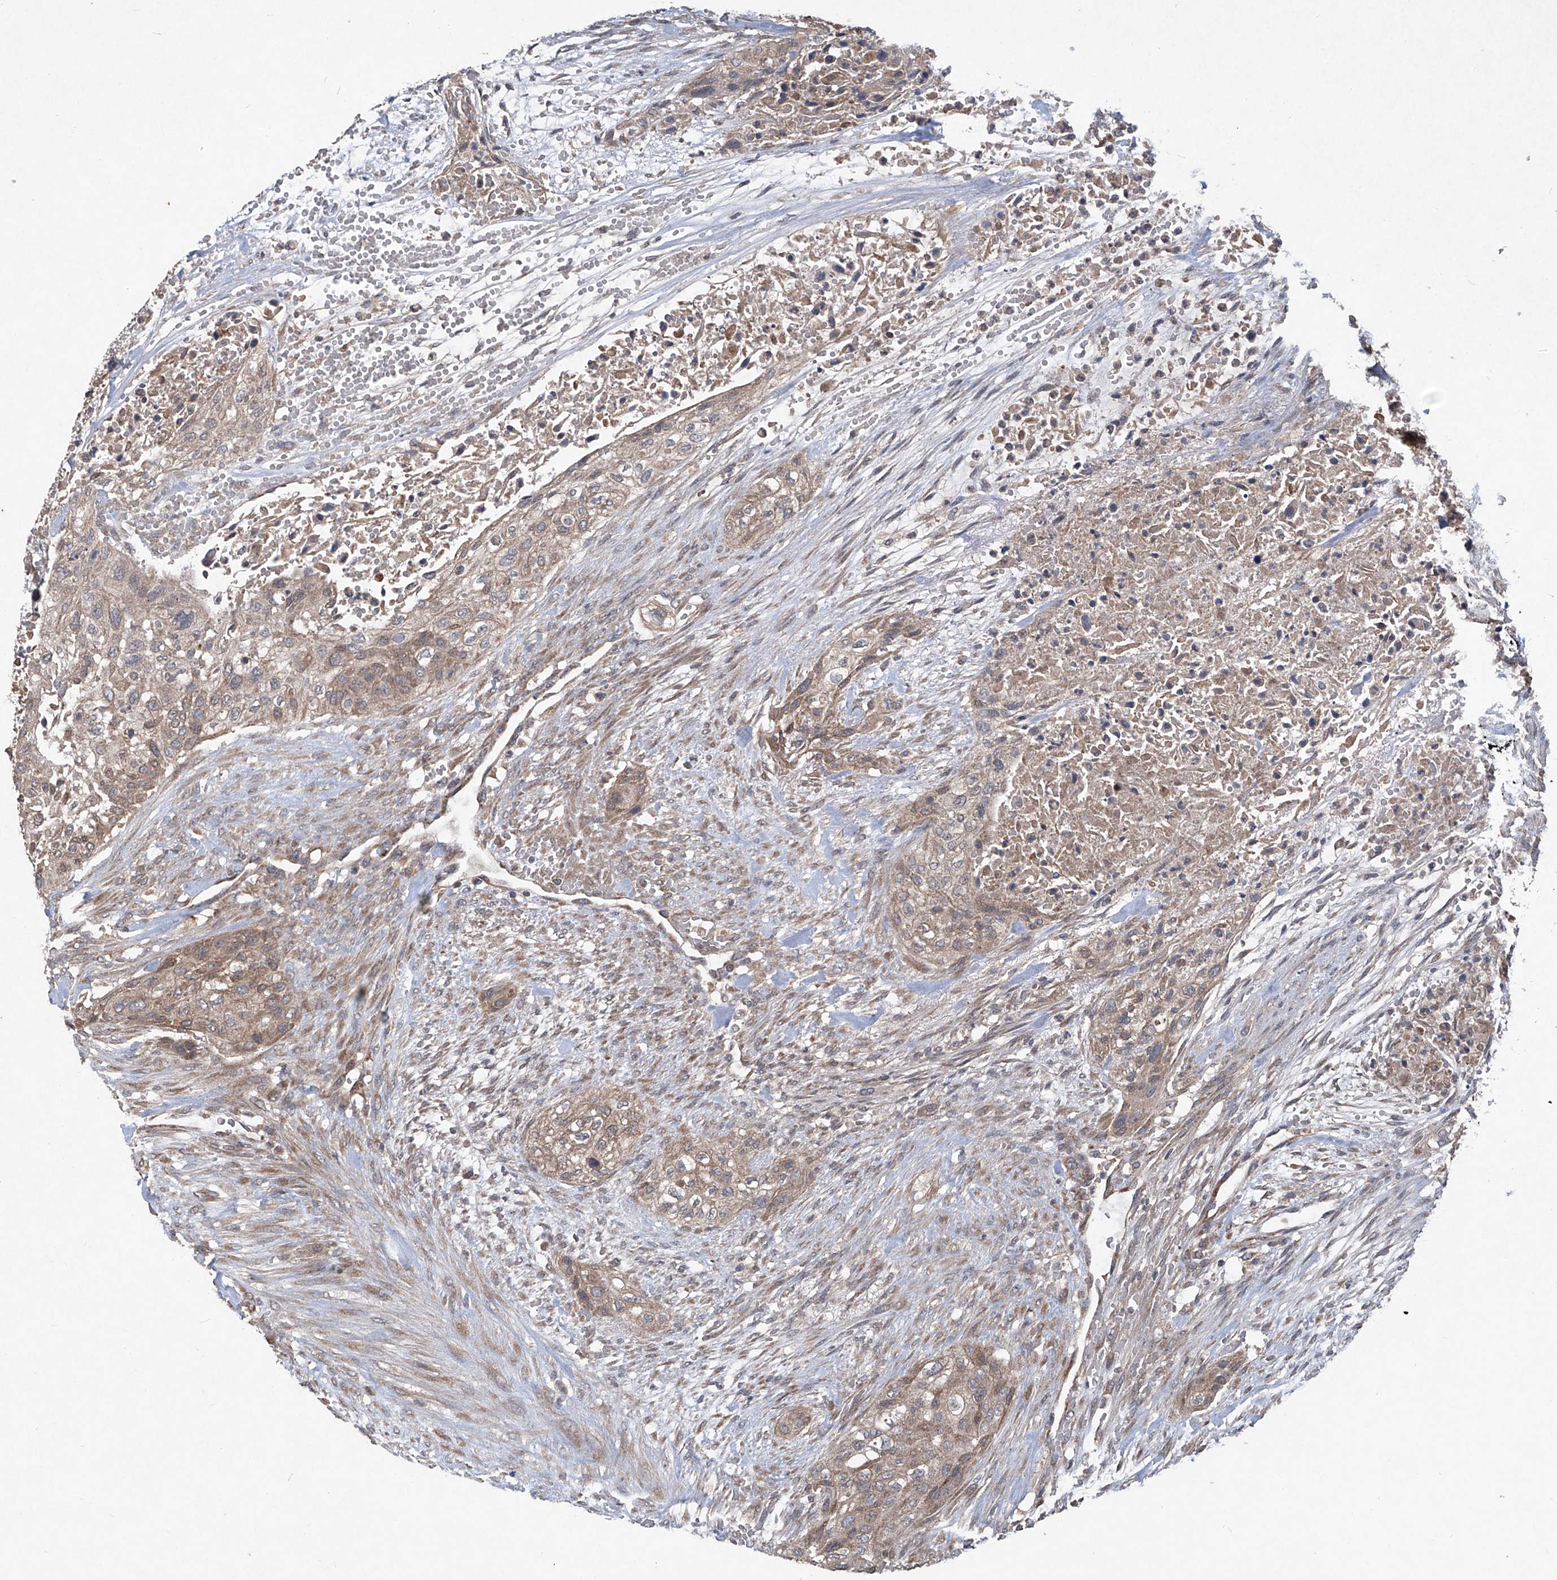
{"staining": {"intensity": "weak", "quantity": ">75%", "location": "cytoplasmic/membranous"}, "tissue": "urothelial cancer", "cell_type": "Tumor cells", "image_type": "cancer", "snomed": [{"axis": "morphology", "description": "Urothelial carcinoma, High grade"}, {"axis": "topography", "description": "Urinary bladder"}], "caption": "DAB immunohistochemical staining of high-grade urothelial carcinoma displays weak cytoplasmic/membranous protein staining in about >75% of tumor cells. (DAB (3,3'-diaminobenzidine) IHC, brown staining for protein, blue staining for nuclei).", "gene": "SUMF2", "patient": {"sex": "male", "age": 35}}